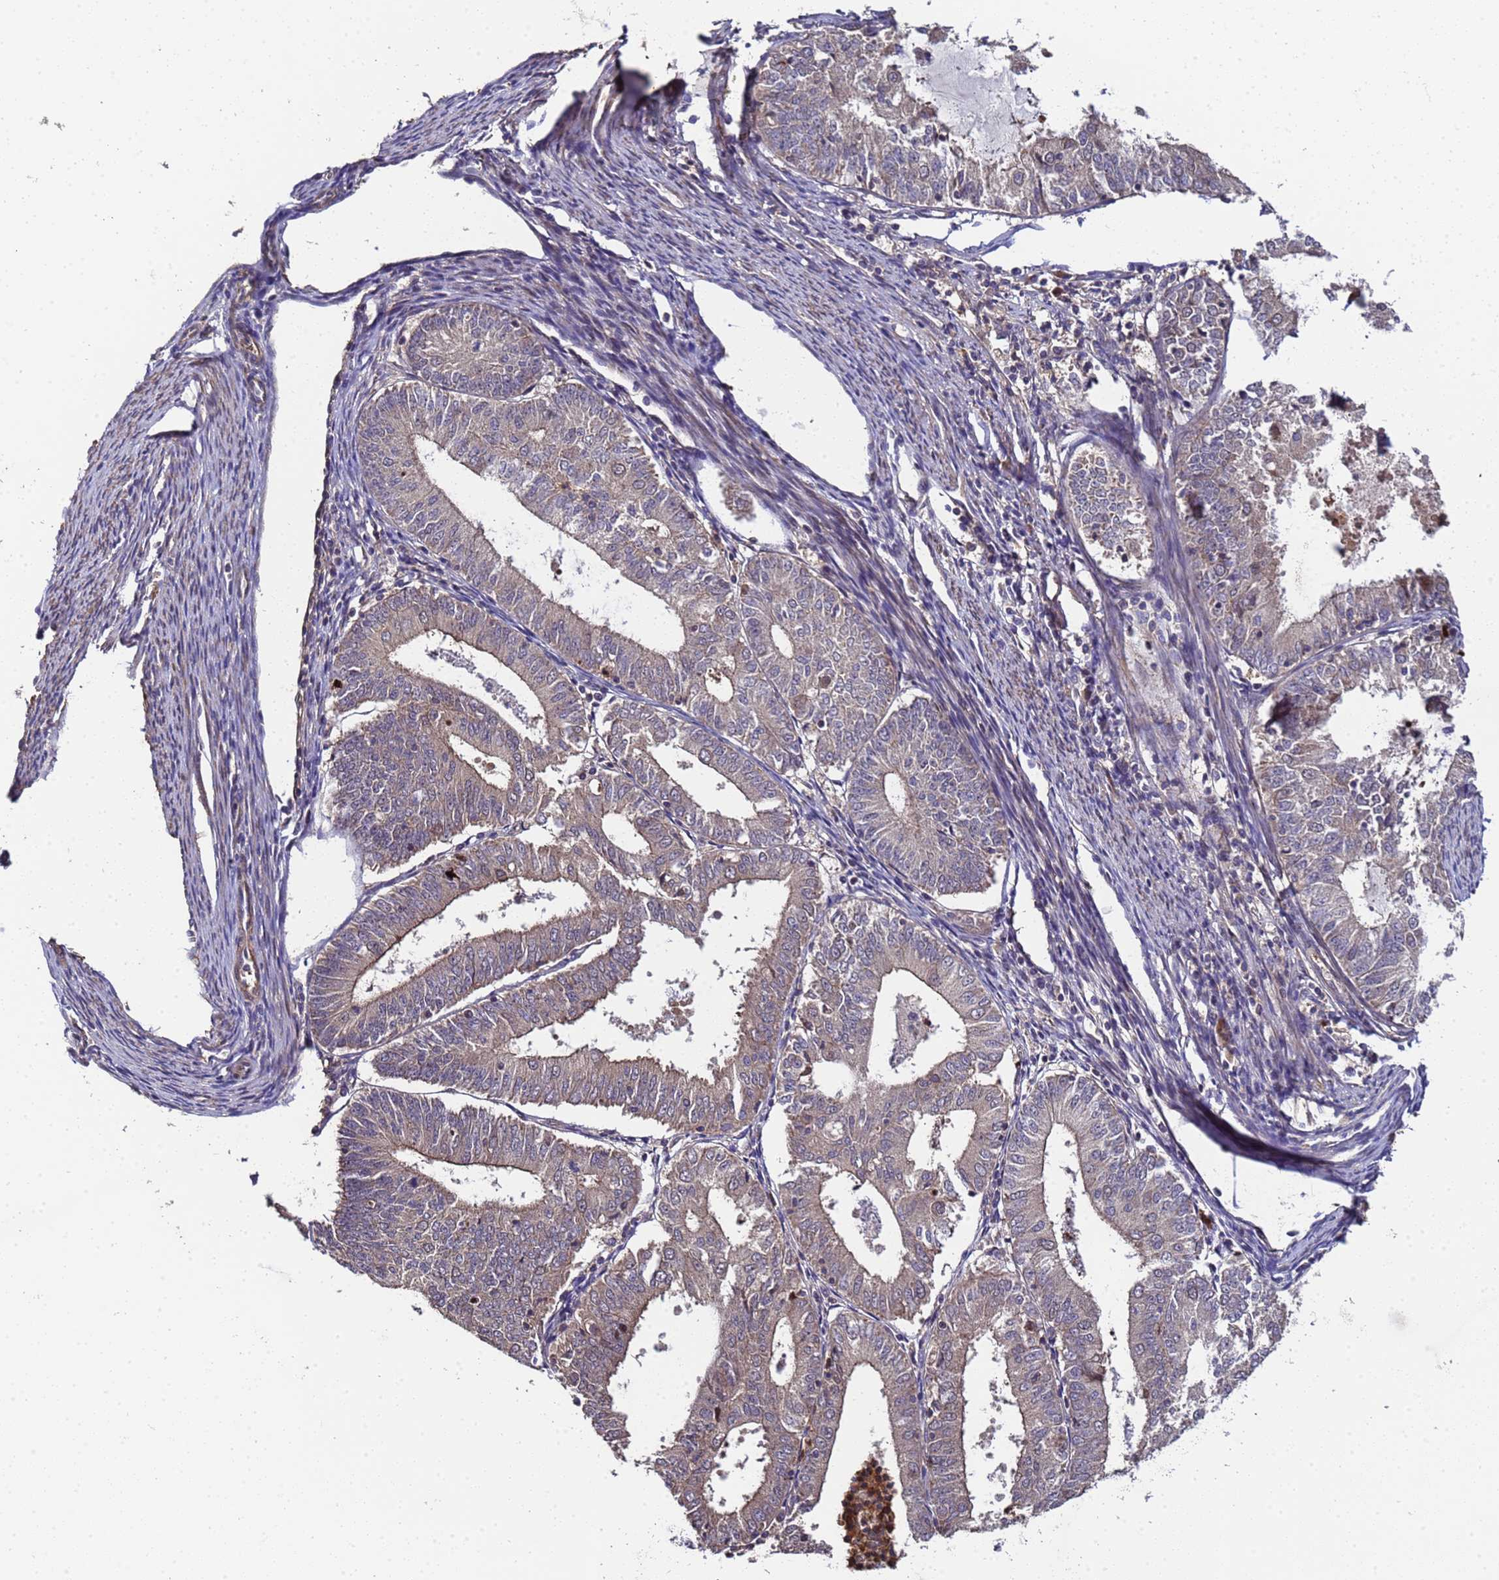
{"staining": {"intensity": "negative", "quantity": "none", "location": "none"}, "tissue": "endometrial cancer", "cell_type": "Tumor cells", "image_type": "cancer", "snomed": [{"axis": "morphology", "description": "Adenocarcinoma, NOS"}, {"axis": "topography", "description": "Endometrium"}], "caption": "This is a micrograph of immunohistochemistry staining of adenocarcinoma (endometrial), which shows no staining in tumor cells.", "gene": "GSTCD", "patient": {"sex": "female", "age": 57}}